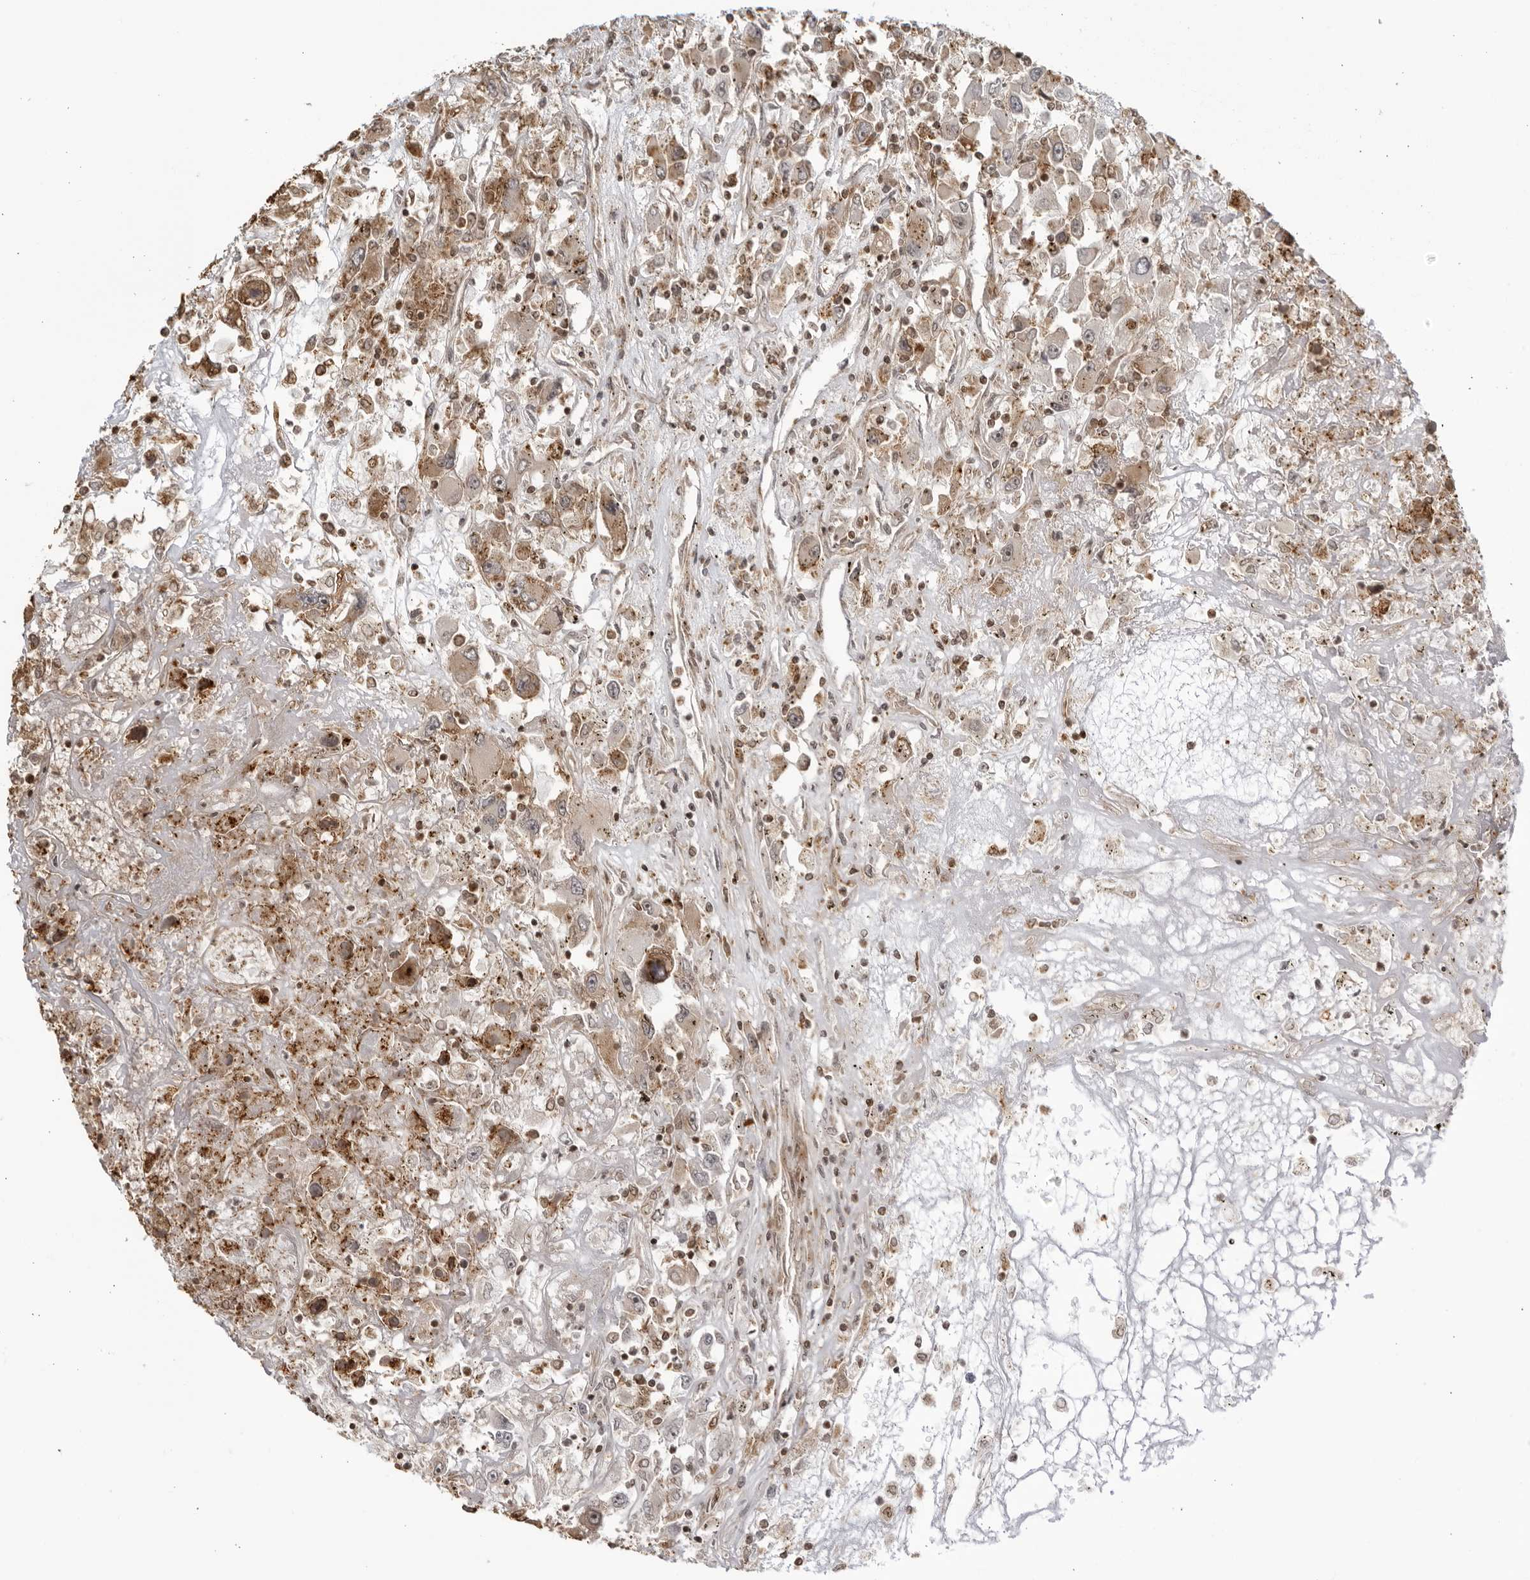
{"staining": {"intensity": "weak", "quantity": "25%-75%", "location": "cytoplasmic/membranous"}, "tissue": "renal cancer", "cell_type": "Tumor cells", "image_type": "cancer", "snomed": [{"axis": "morphology", "description": "Adenocarcinoma, NOS"}, {"axis": "topography", "description": "Kidney"}], "caption": "Immunohistochemical staining of human renal cancer (adenocarcinoma) exhibits low levels of weak cytoplasmic/membranous protein positivity in approximately 25%-75% of tumor cells.", "gene": "TCF21", "patient": {"sex": "female", "age": 52}}